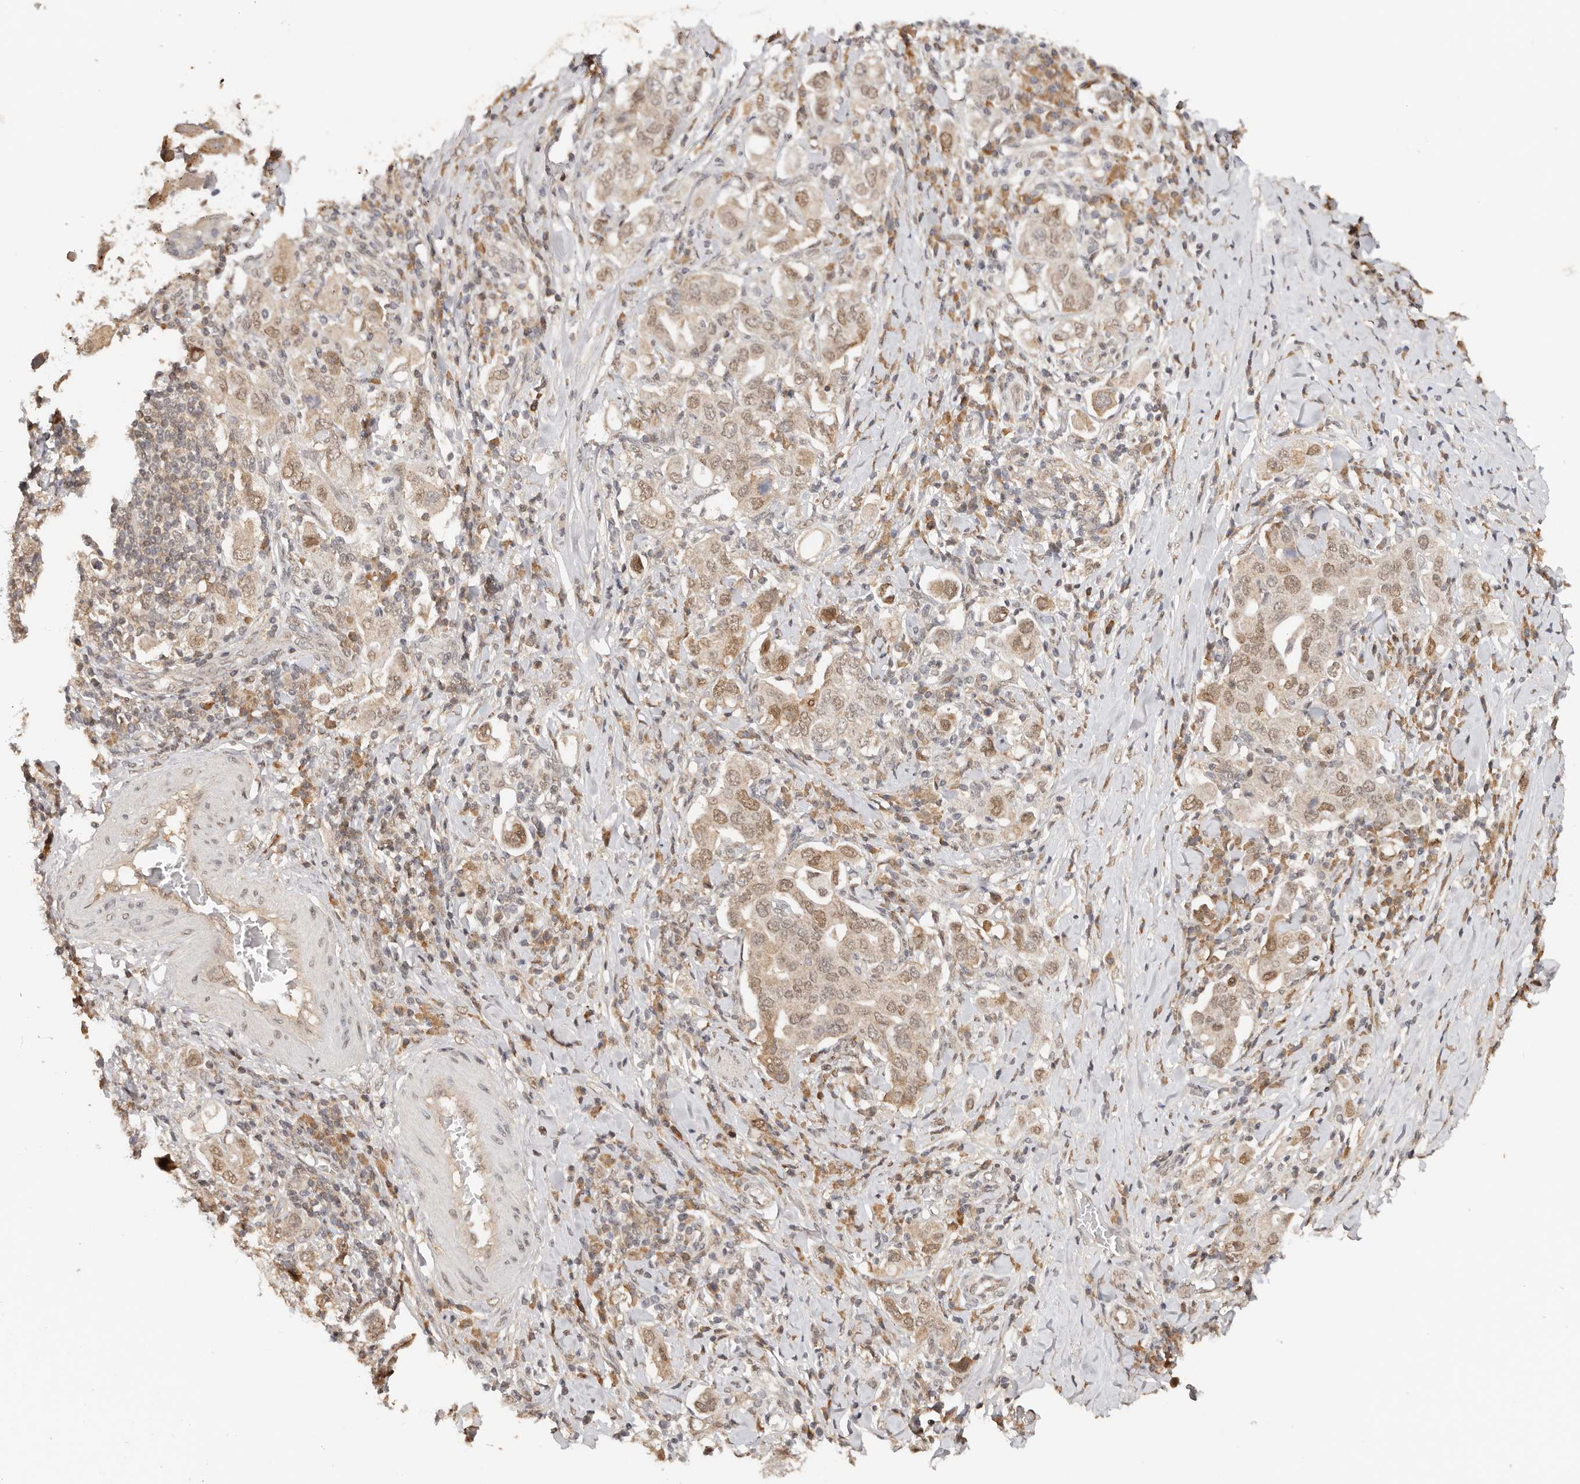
{"staining": {"intensity": "moderate", "quantity": "25%-75%", "location": "cytoplasmic/membranous,nuclear"}, "tissue": "stomach cancer", "cell_type": "Tumor cells", "image_type": "cancer", "snomed": [{"axis": "morphology", "description": "Adenocarcinoma, NOS"}, {"axis": "topography", "description": "Stomach, upper"}], "caption": "Human stomach adenocarcinoma stained for a protein (brown) reveals moderate cytoplasmic/membranous and nuclear positive positivity in approximately 25%-75% of tumor cells.", "gene": "SEC14L1", "patient": {"sex": "male", "age": 62}}